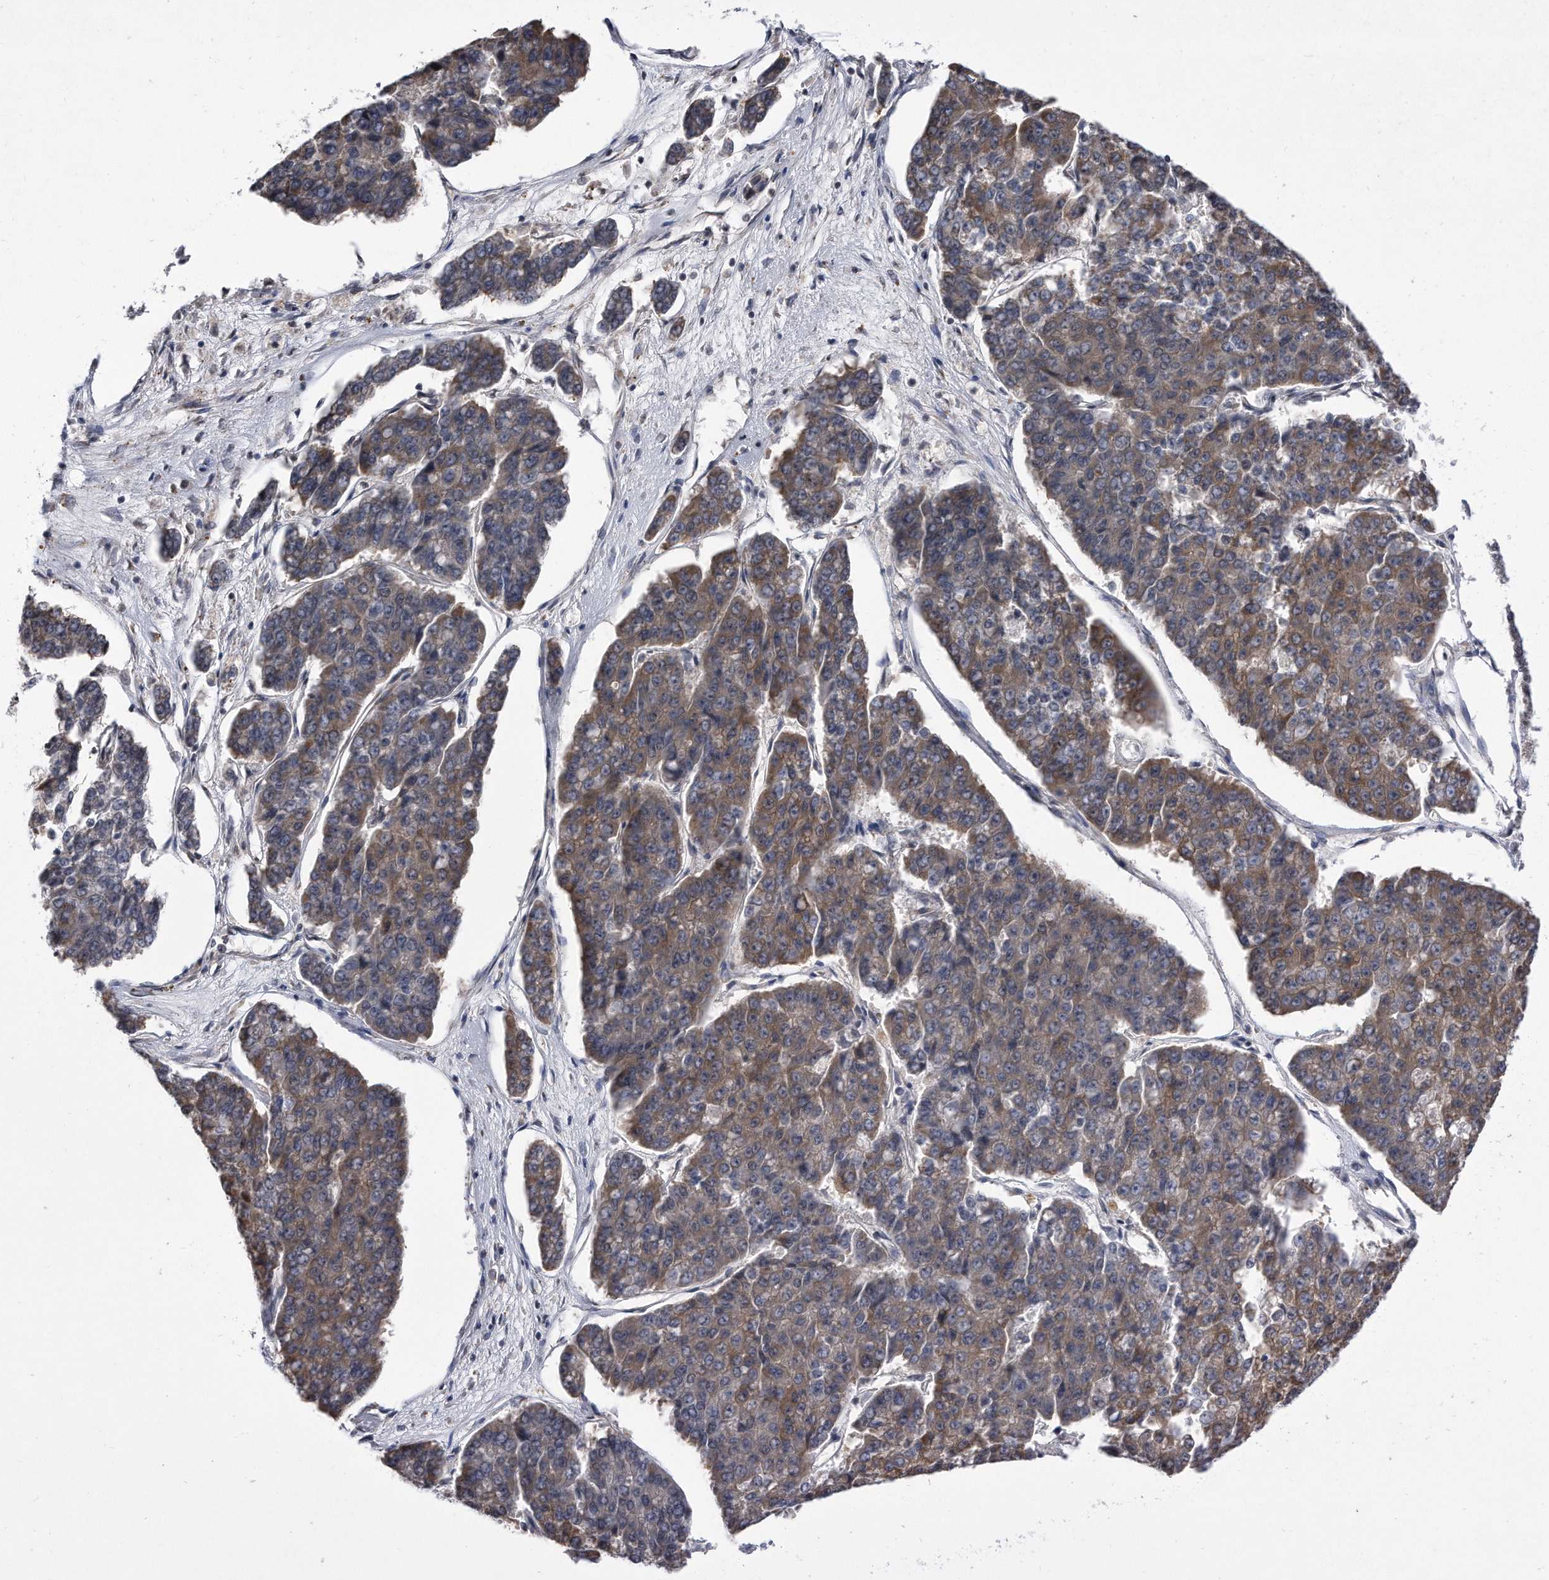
{"staining": {"intensity": "weak", "quantity": ">75%", "location": "cytoplasmic/membranous"}, "tissue": "pancreatic cancer", "cell_type": "Tumor cells", "image_type": "cancer", "snomed": [{"axis": "morphology", "description": "Adenocarcinoma, NOS"}, {"axis": "topography", "description": "Pancreas"}], "caption": "Pancreatic adenocarcinoma stained with a protein marker demonstrates weak staining in tumor cells.", "gene": "DAB1", "patient": {"sex": "male", "age": 50}}